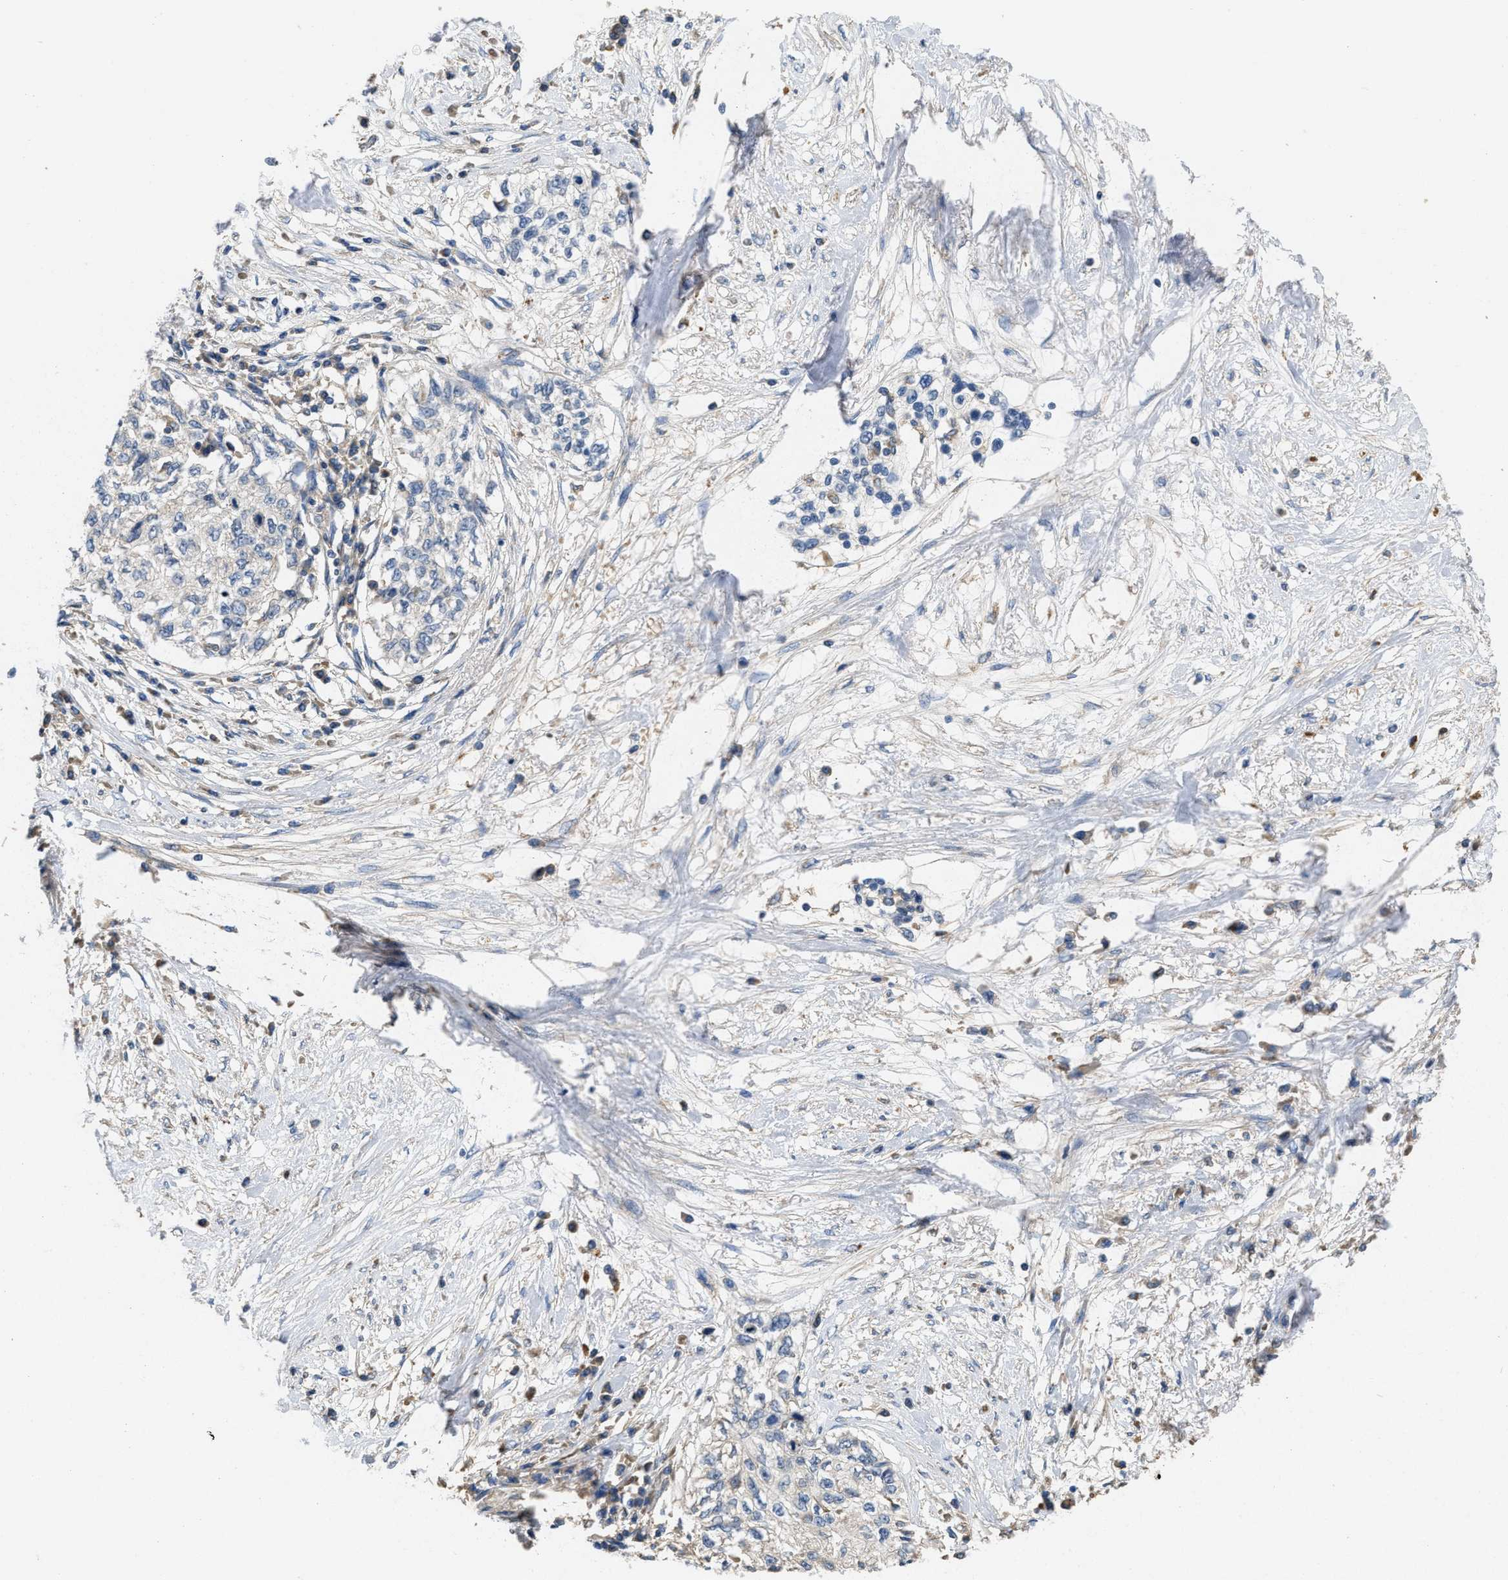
{"staining": {"intensity": "negative", "quantity": "none", "location": "none"}, "tissue": "cervical cancer", "cell_type": "Tumor cells", "image_type": "cancer", "snomed": [{"axis": "morphology", "description": "Squamous cell carcinoma, NOS"}, {"axis": "topography", "description": "Cervix"}], "caption": "Protein analysis of cervical cancer reveals no significant positivity in tumor cells. (Brightfield microscopy of DAB IHC at high magnification).", "gene": "RNF216", "patient": {"sex": "female", "age": 57}}